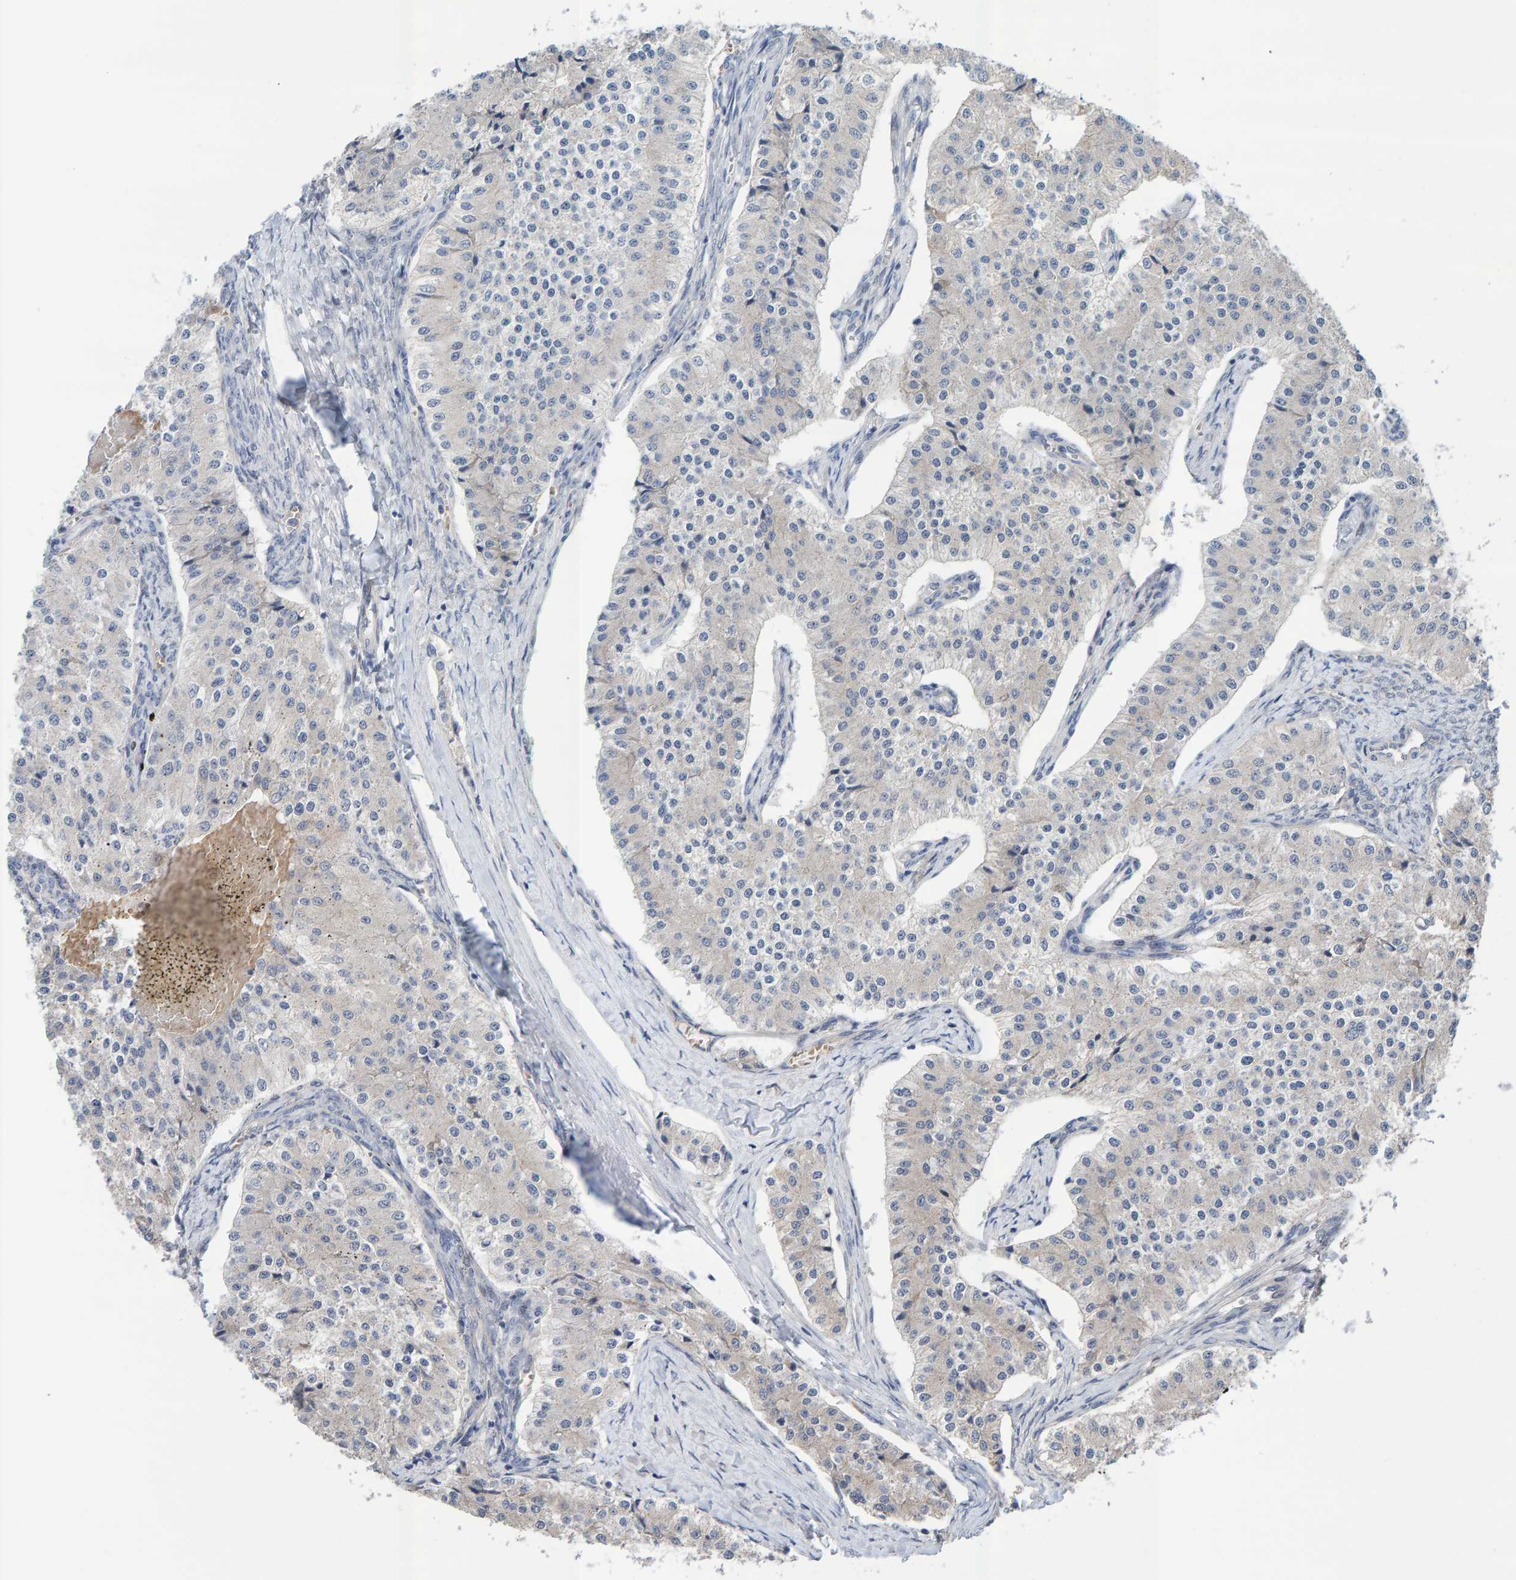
{"staining": {"intensity": "weak", "quantity": "25%-75%", "location": "cytoplasmic/membranous"}, "tissue": "carcinoid", "cell_type": "Tumor cells", "image_type": "cancer", "snomed": [{"axis": "morphology", "description": "Carcinoid, malignant, NOS"}, {"axis": "topography", "description": "Colon"}], "caption": "IHC staining of carcinoid (malignant), which displays low levels of weak cytoplasmic/membranous staining in approximately 25%-75% of tumor cells indicating weak cytoplasmic/membranous protein expression. The staining was performed using DAB (3,3'-diaminobenzidine) (brown) for protein detection and nuclei were counterstained in hematoxylin (blue).", "gene": "LRSAM1", "patient": {"sex": "female", "age": 52}}